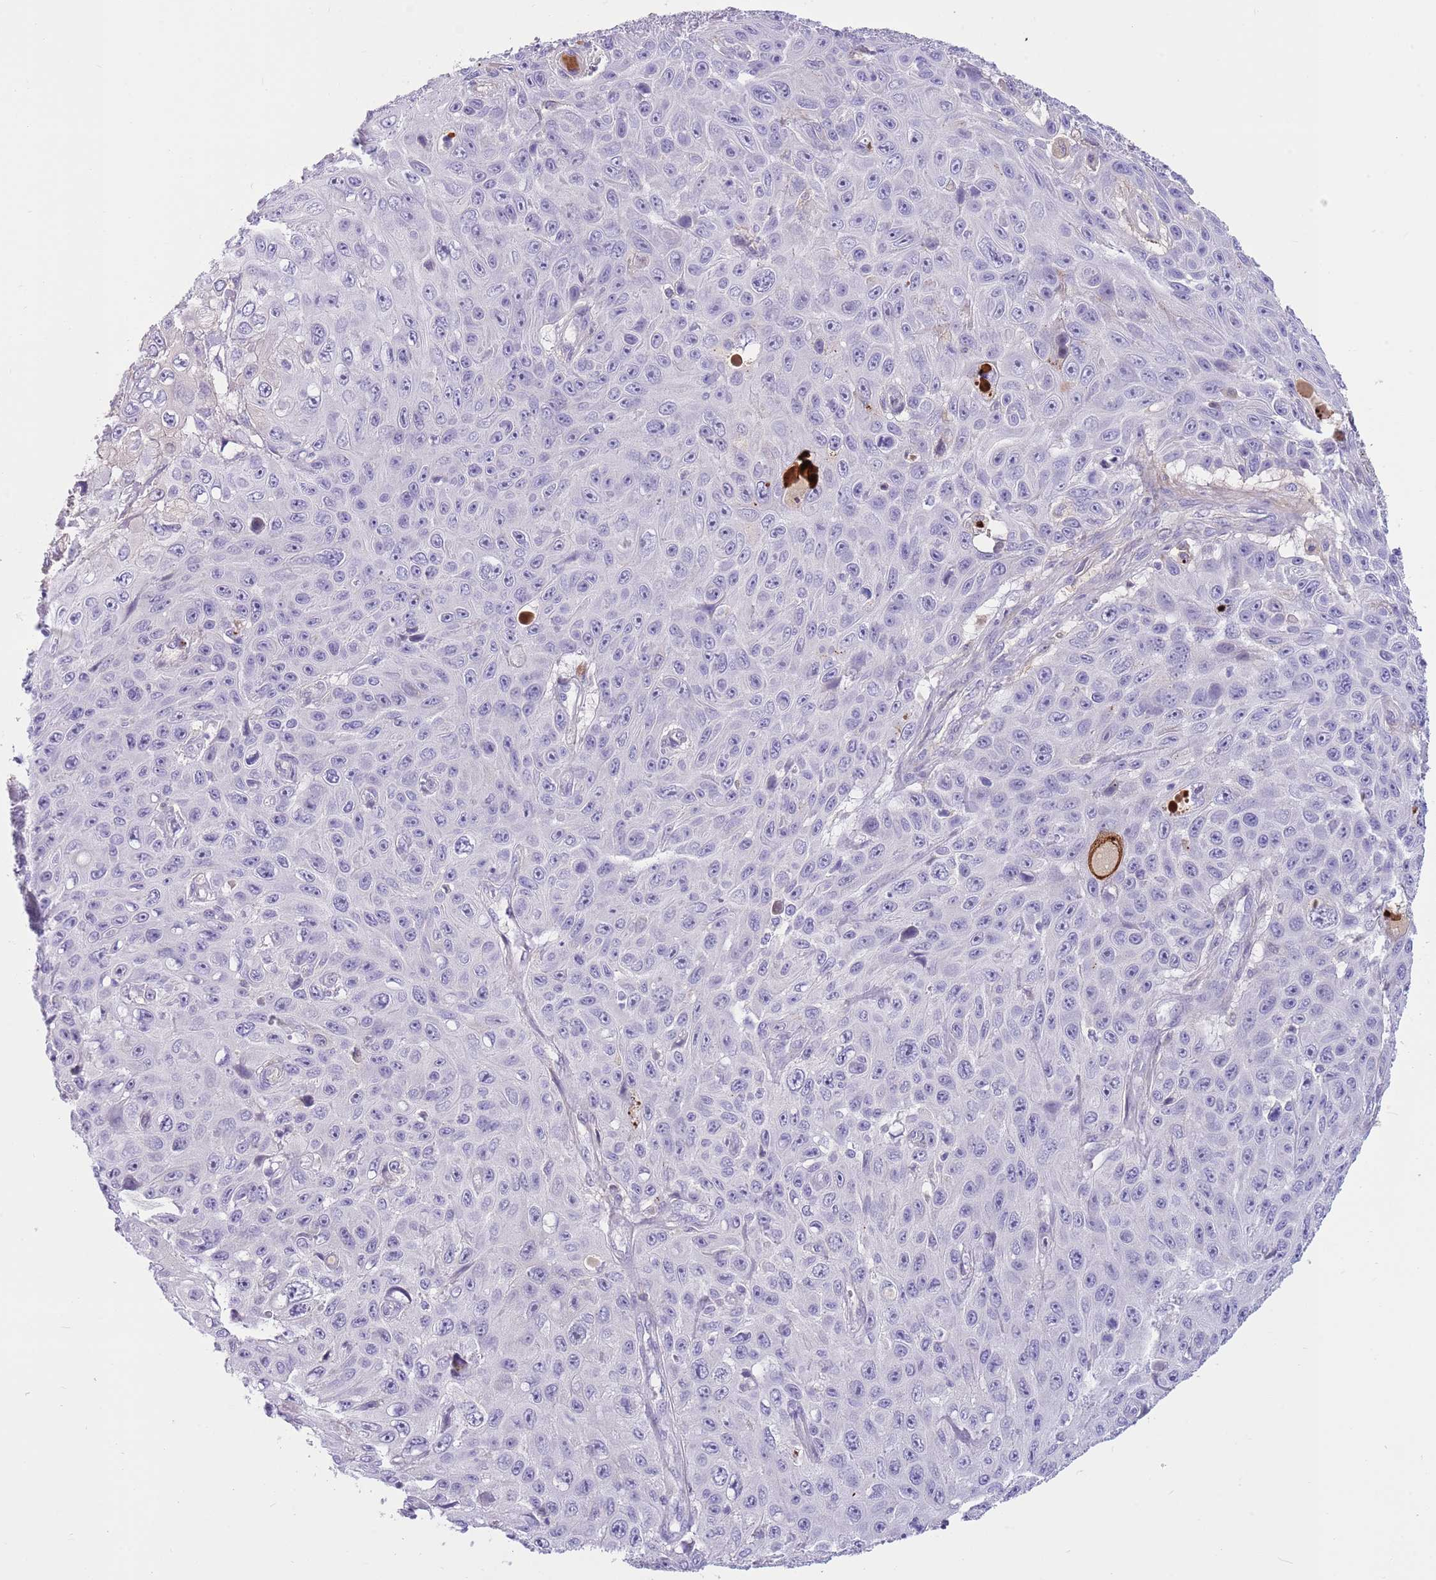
{"staining": {"intensity": "negative", "quantity": "none", "location": "none"}, "tissue": "skin cancer", "cell_type": "Tumor cells", "image_type": "cancer", "snomed": [{"axis": "morphology", "description": "Squamous cell carcinoma, NOS"}, {"axis": "topography", "description": "Skin"}], "caption": "There is no significant positivity in tumor cells of skin cancer (squamous cell carcinoma). (Immunohistochemistry (ihc), brightfield microscopy, high magnification).", "gene": "LEPROTL1", "patient": {"sex": "male", "age": 82}}